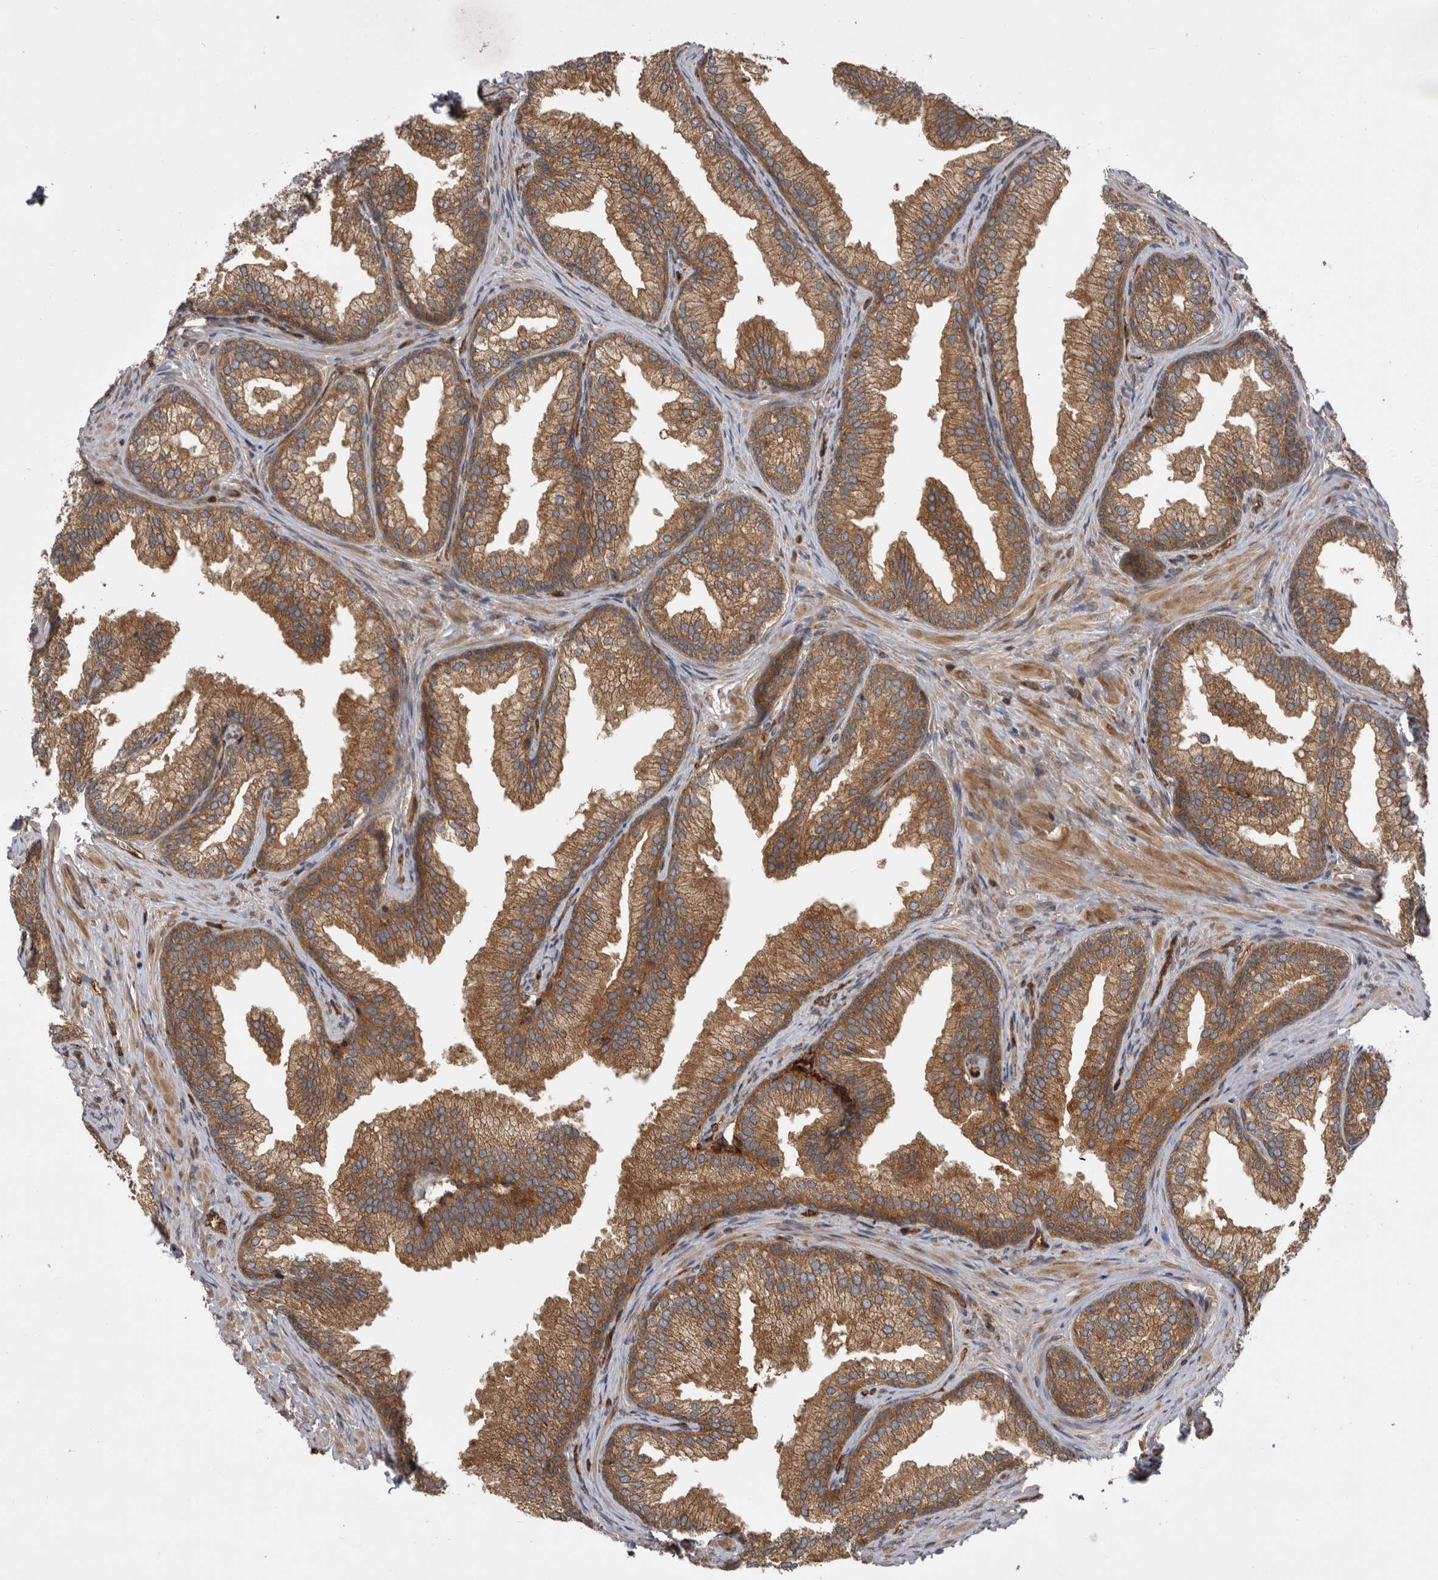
{"staining": {"intensity": "moderate", "quantity": ">75%", "location": "cytoplasmic/membranous"}, "tissue": "prostate", "cell_type": "Glandular cells", "image_type": "normal", "snomed": [{"axis": "morphology", "description": "Normal tissue, NOS"}, {"axis": "topography", "description": "Prostate"}], "caption": "Unremarkable prostate was stained to show a protein in brown. There is medium levels of moderate cytoplasmic/membranous staining in approximately >75% of glandular cells. (DAB IHC with brightfield microscopy, high magnification).", "gene": "DHDDS", "patient": {"sex": "male", "age": 76}}